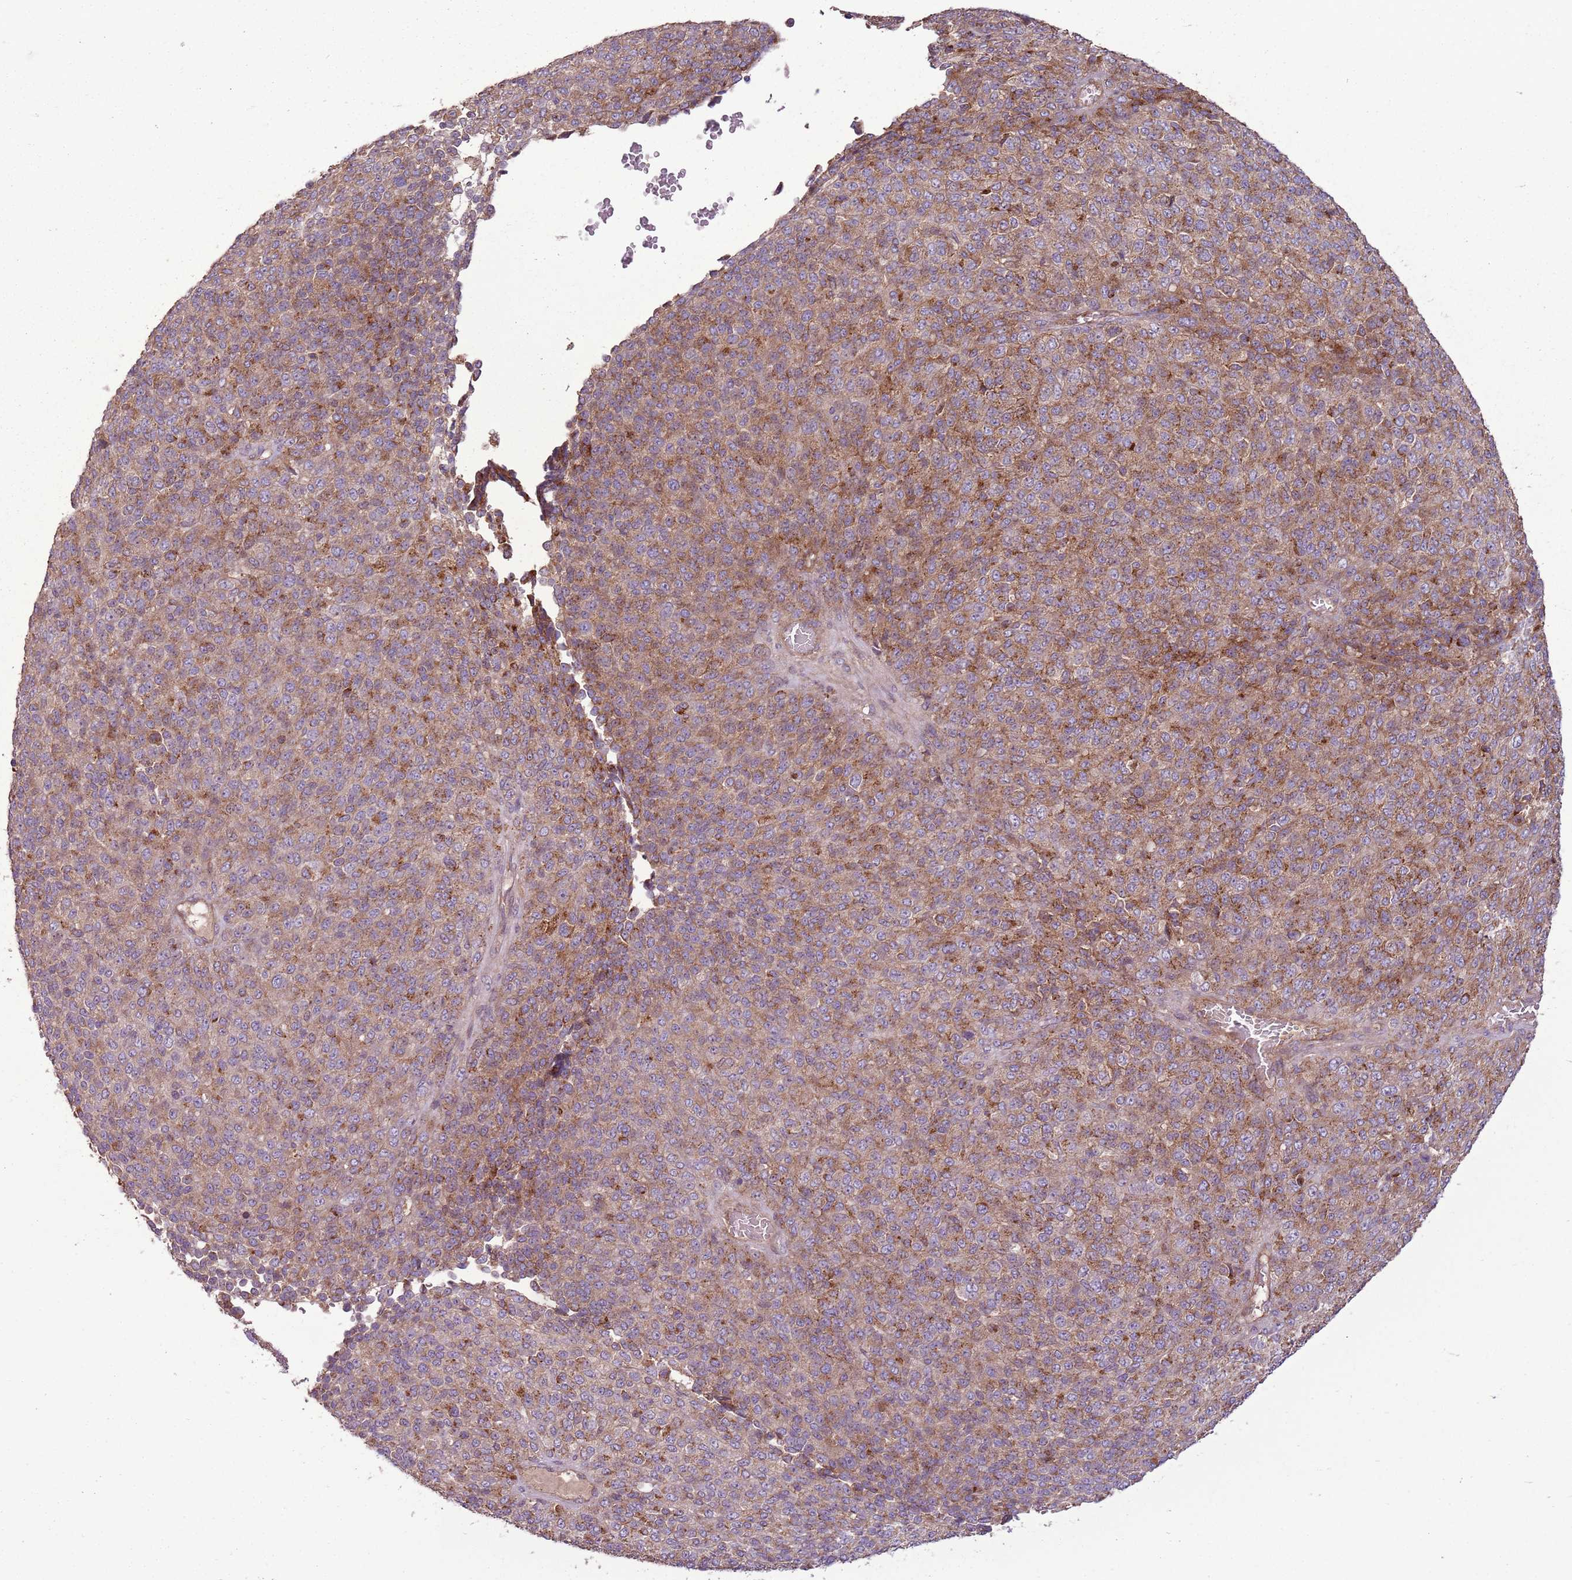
{"staining": {"intensity": "moderate", "quantity": ">75%", "location": "cytoplasmic/membranous"}, "tissue": "melanoma", "cell_type": "Tumor cells", "image_type": "cancer", "snomed": [{"axis": "morphology", "description": "Malignant melanoma, Metastatic site"}, {"axis": "topography", "description": "Brain"}], "caption": "An image showing moderate cytoplasmic/membranous positivity in approximately >75% of tumor cells in malignant melanoma (metastatic site), as visualized by brown immunohistochemical staining.", "gene": "ANKRD24", "patient": {"sex": "female", "age": 56}}